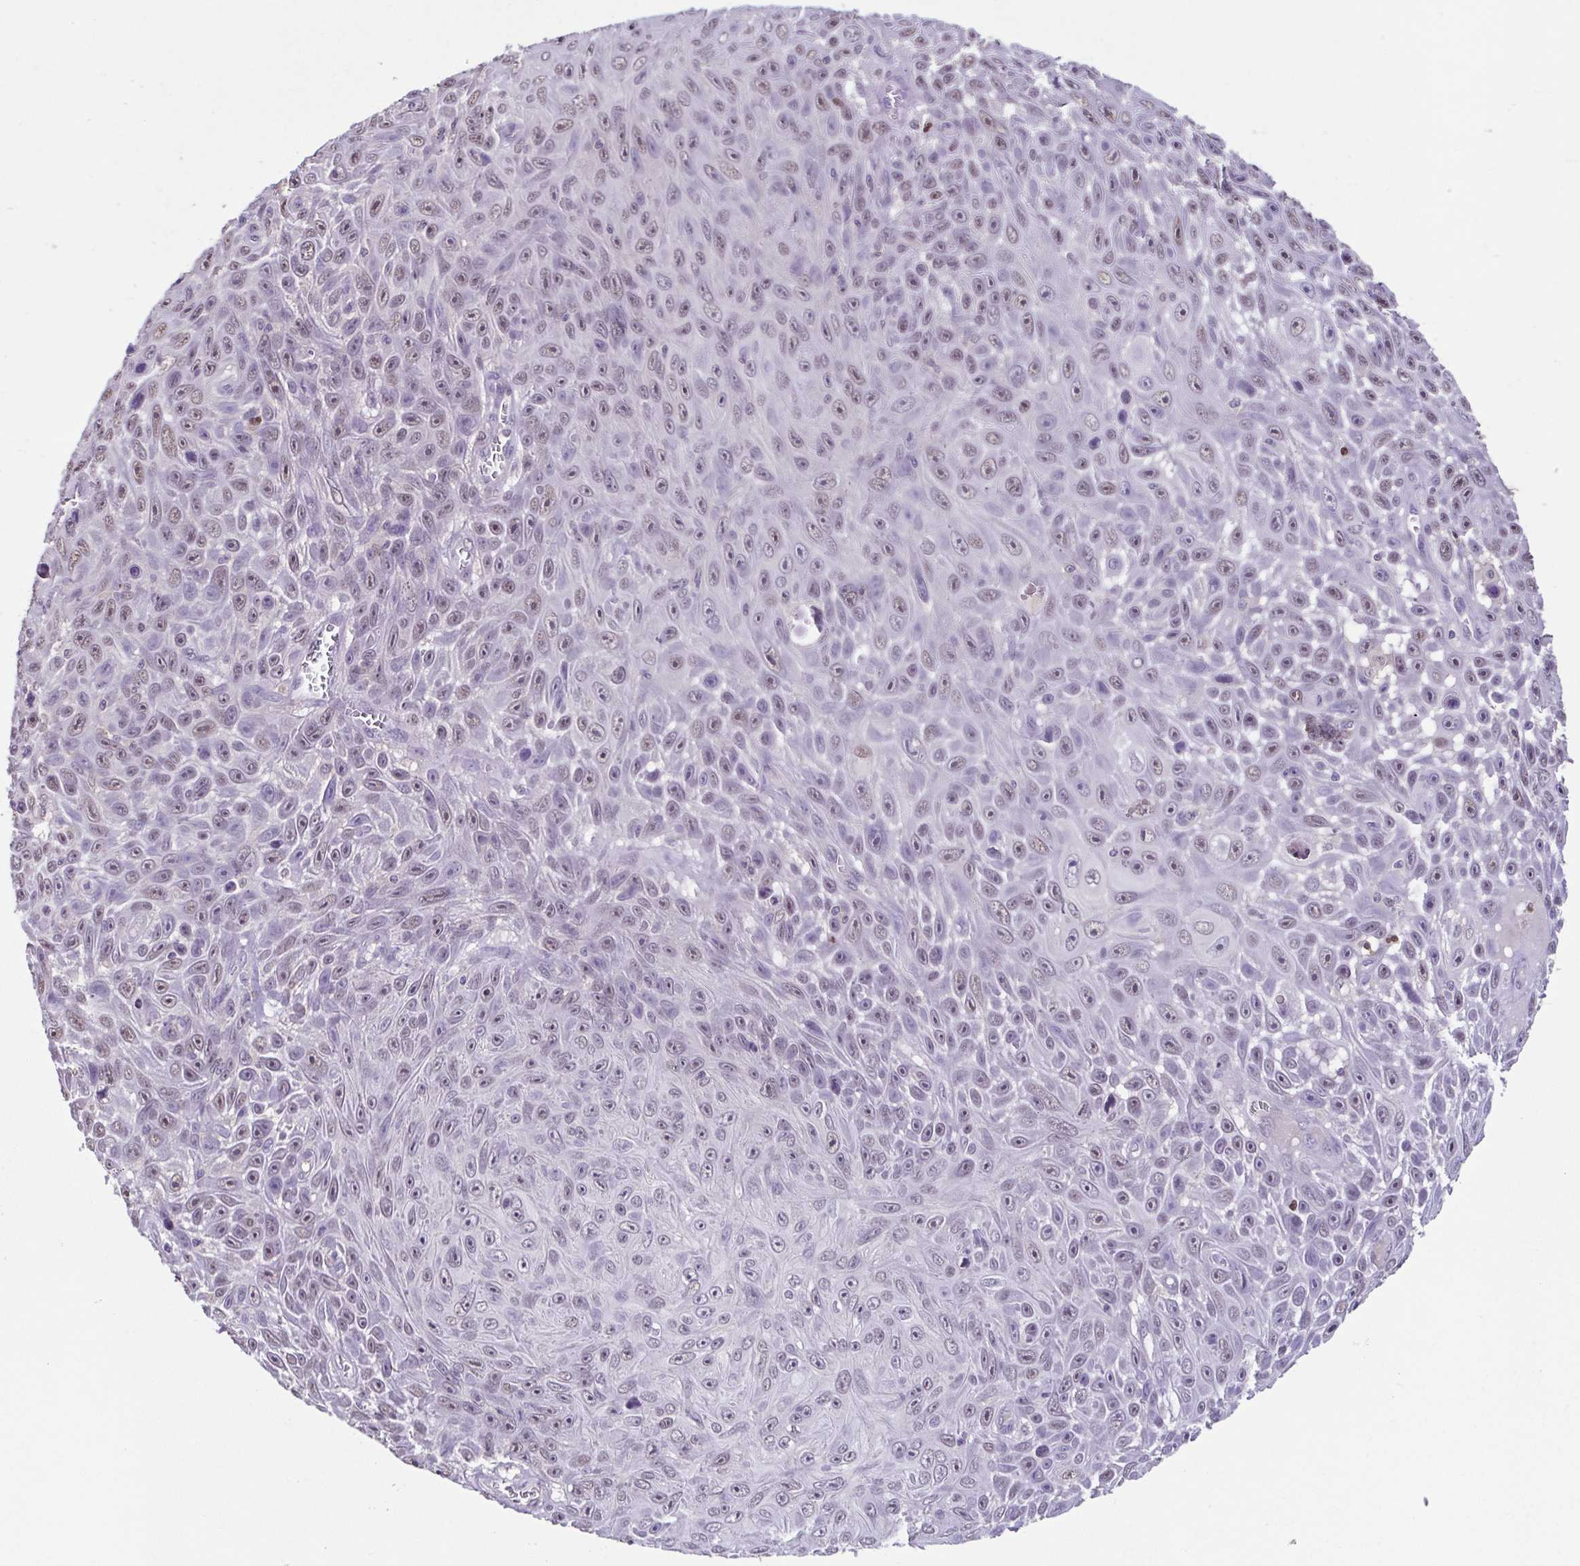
{"staining": {"intensity": "weak", "quantity": "25%-75%", "location": "nuclear"}, "tissue": "skin cancer", "cell_type": "Tumor cells", "image_type": "cancer", "snomed": [{"axis": "morphology", "description": "Squamous cell carcinoma, NOS"}, {"axis": "topography", "description": "Skin"}], "caption": "Immunohistochemical staining of squamous cell carcinoma (skin) exhibits low levels of weak nuclear protein staining in approximately 25%-75% of tumor cells.", "gene": "ACTRT3", "patient": {"sex": "male", "age": 82}}